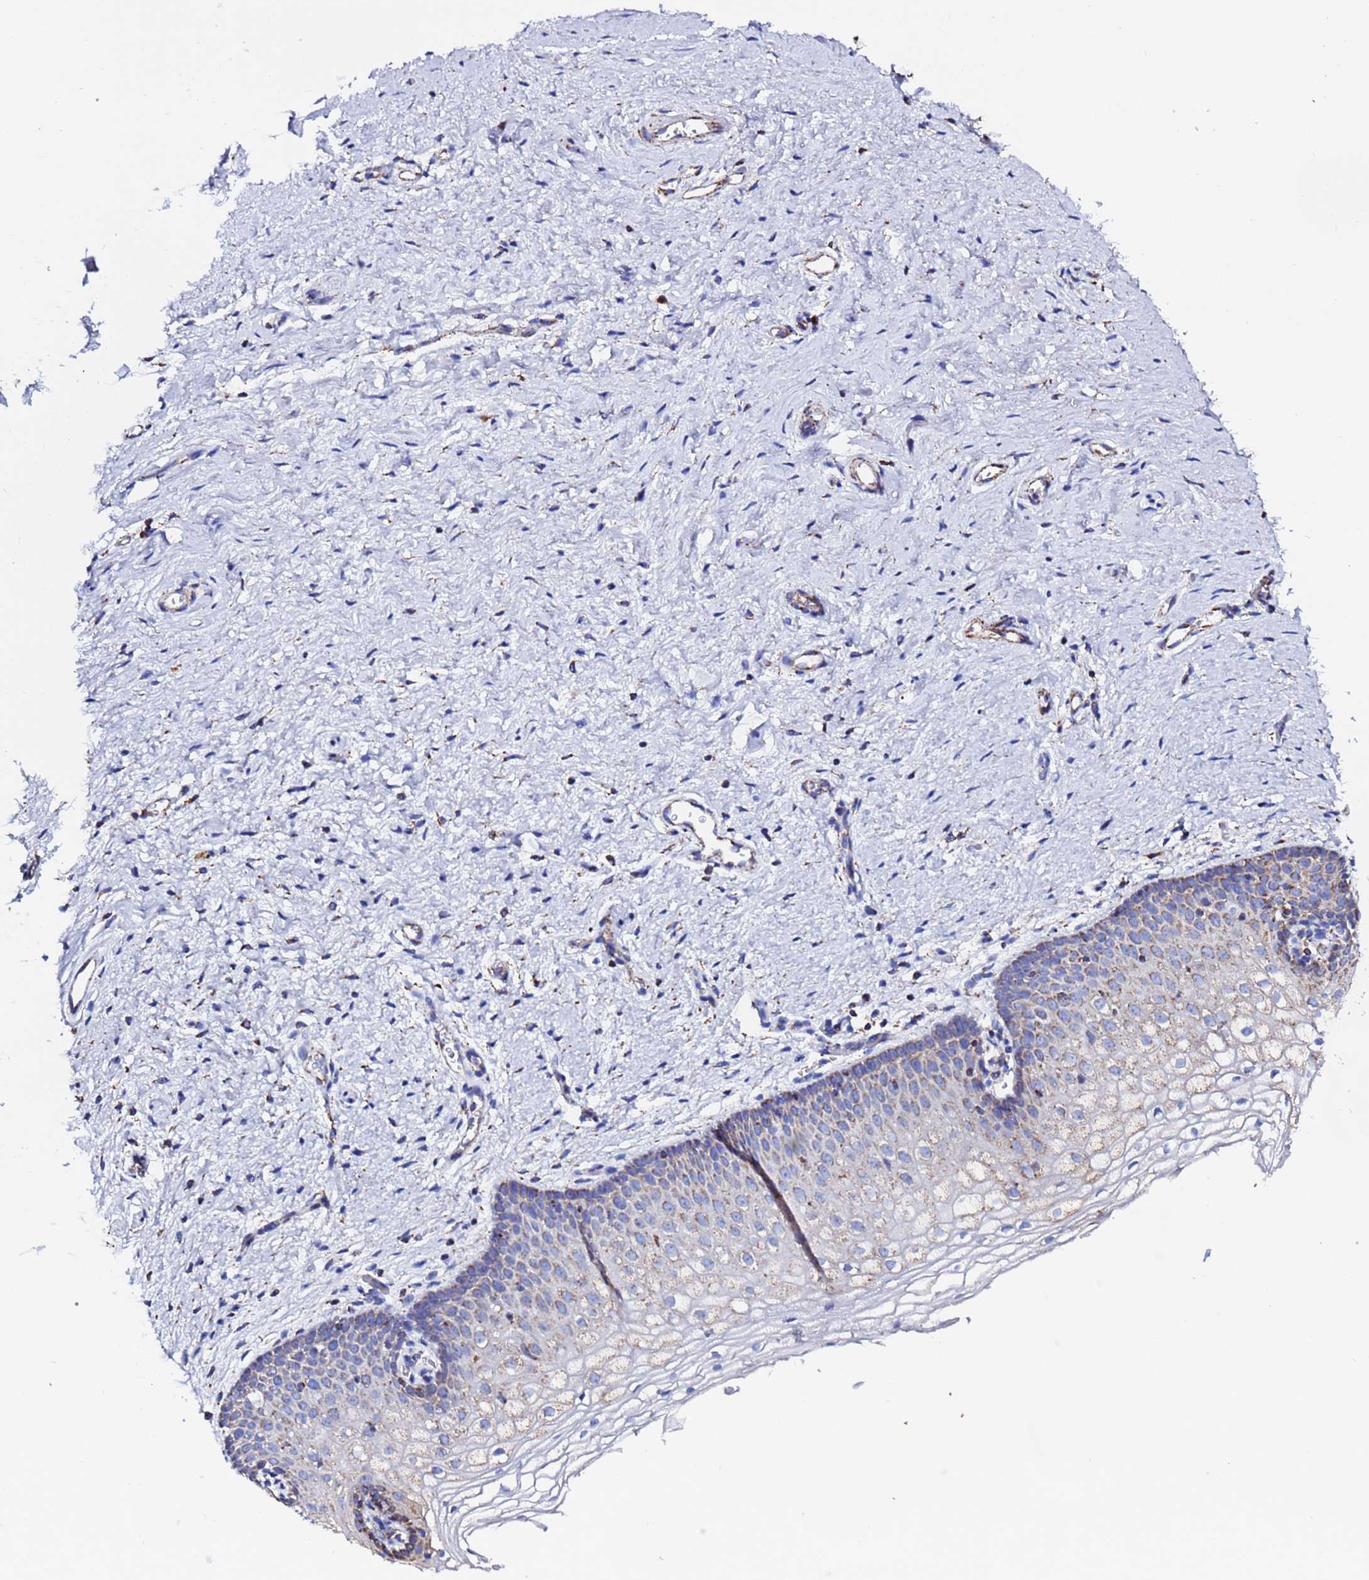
{"staining": {"intensity": "moderate", "quantity": "25%-75%", "location": "cytoplasmic/membranous"}, "tissue": "vagina", "cell_type": "Squamous epithelial cells", "image_type": "normal", "snomed": [{"axis": "morphology", "description": "Normal tissue, NOS"}, {"axis": "topography", "description": "Vagina"}], "caption": "Protein expression analysis of benign vagina demonstrates moderate cytoplasmic/membranous expression in approximately 25%-75% of squamous epithelial cells. (DAB (3,3'-diaminobenzidine) IHC, brown staining for protein, blue staining for nuclei).", "gene": "GLUD1", "patient": {"sex": "female", "age": 60}}